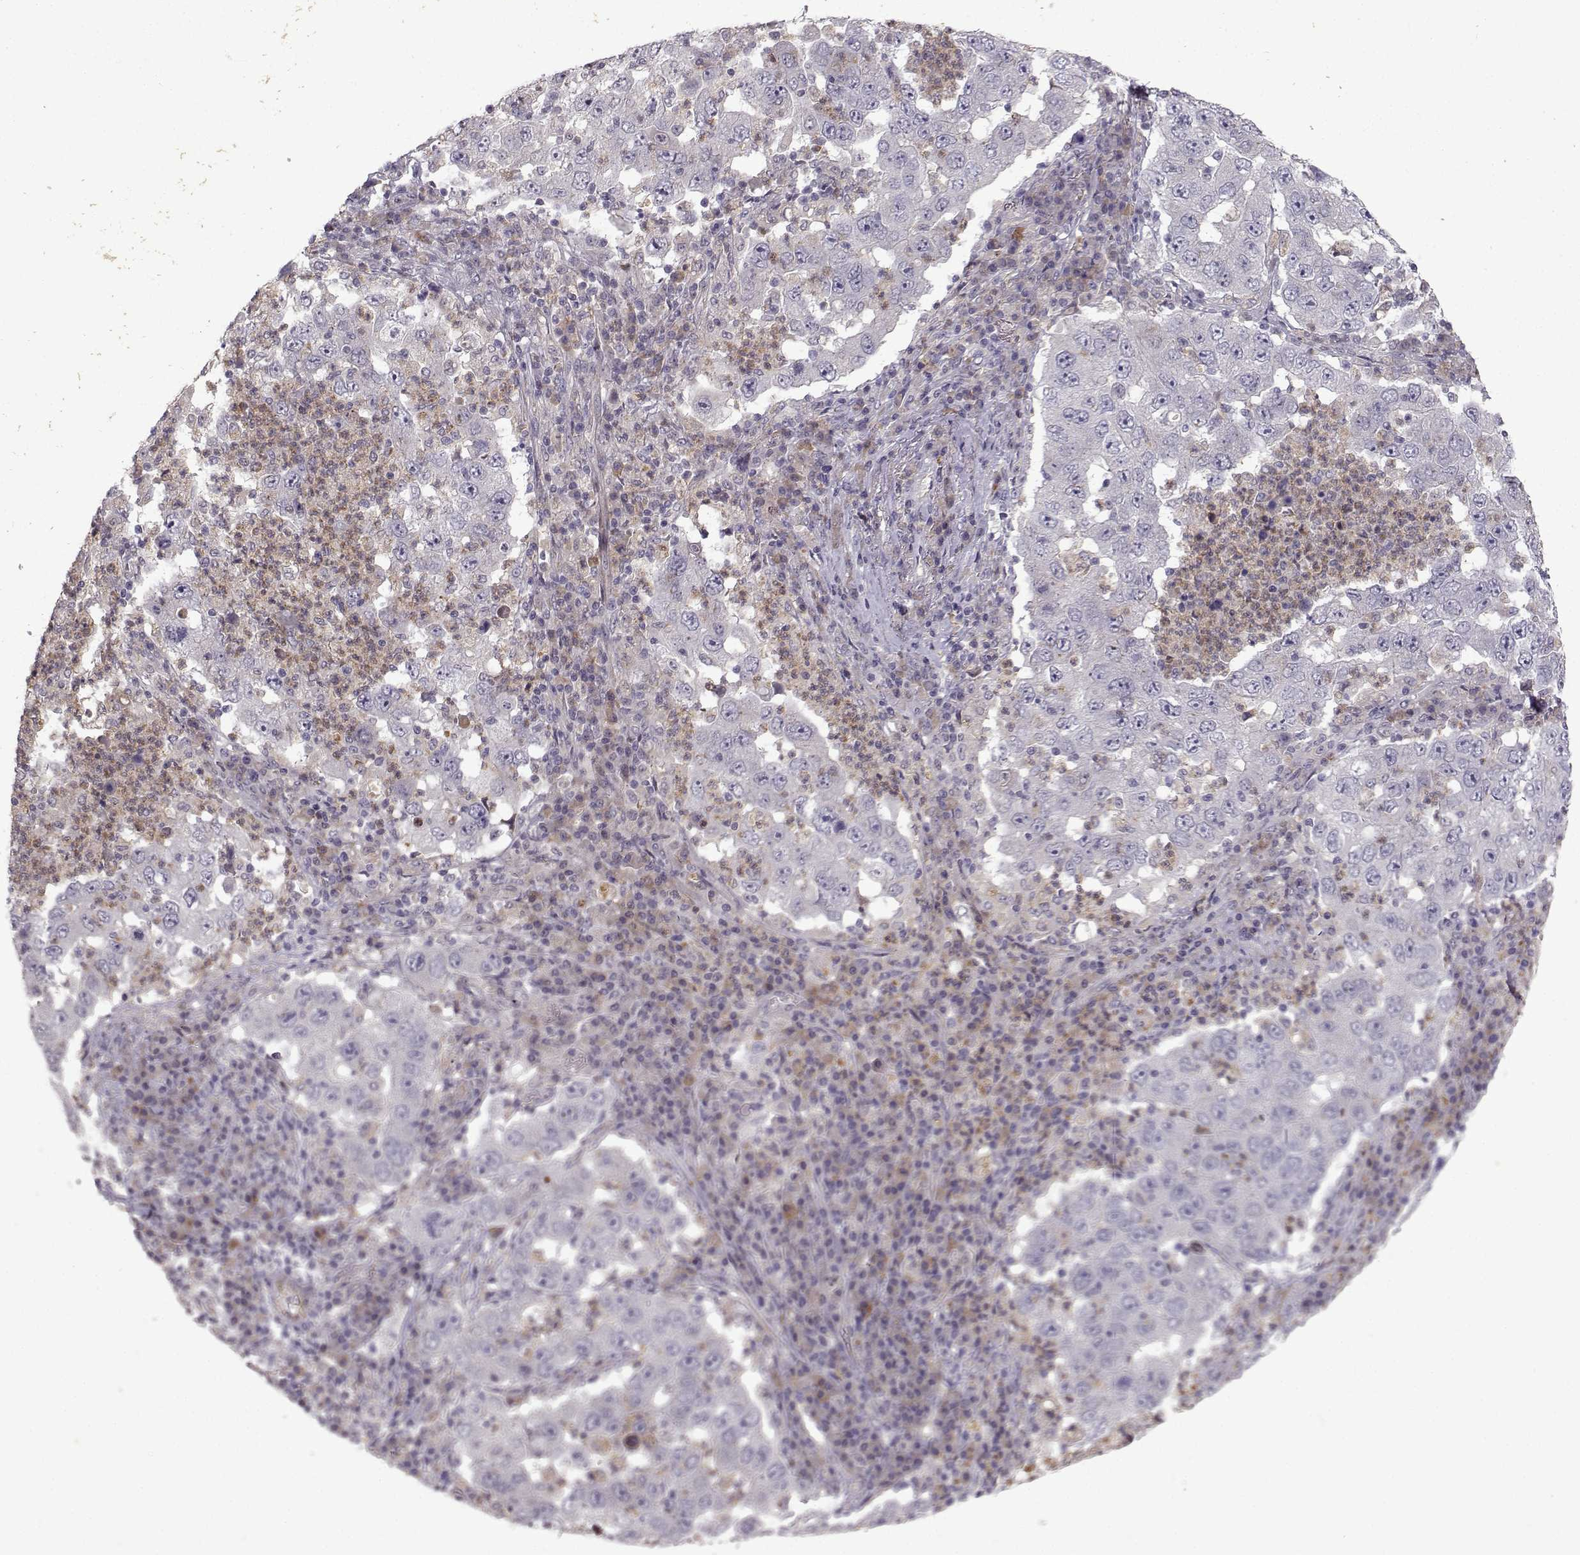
{"staining": {"intensity": "negative", "quantity": "none", "location": "none"}, "tissue": "lung cancer", "cell_type": "Tumor cells", "image_type": "cancer", "snomed": [{"axis": "morphology", "description": "Adenocarcinoma, NOS"}, {"axis": "topography", "description": "Lung"}], "caption": "Tumor cells show no significant staining in lung cancer.", "gene": "OPRD1", "patient": {"sex": "male", "age": 73}}